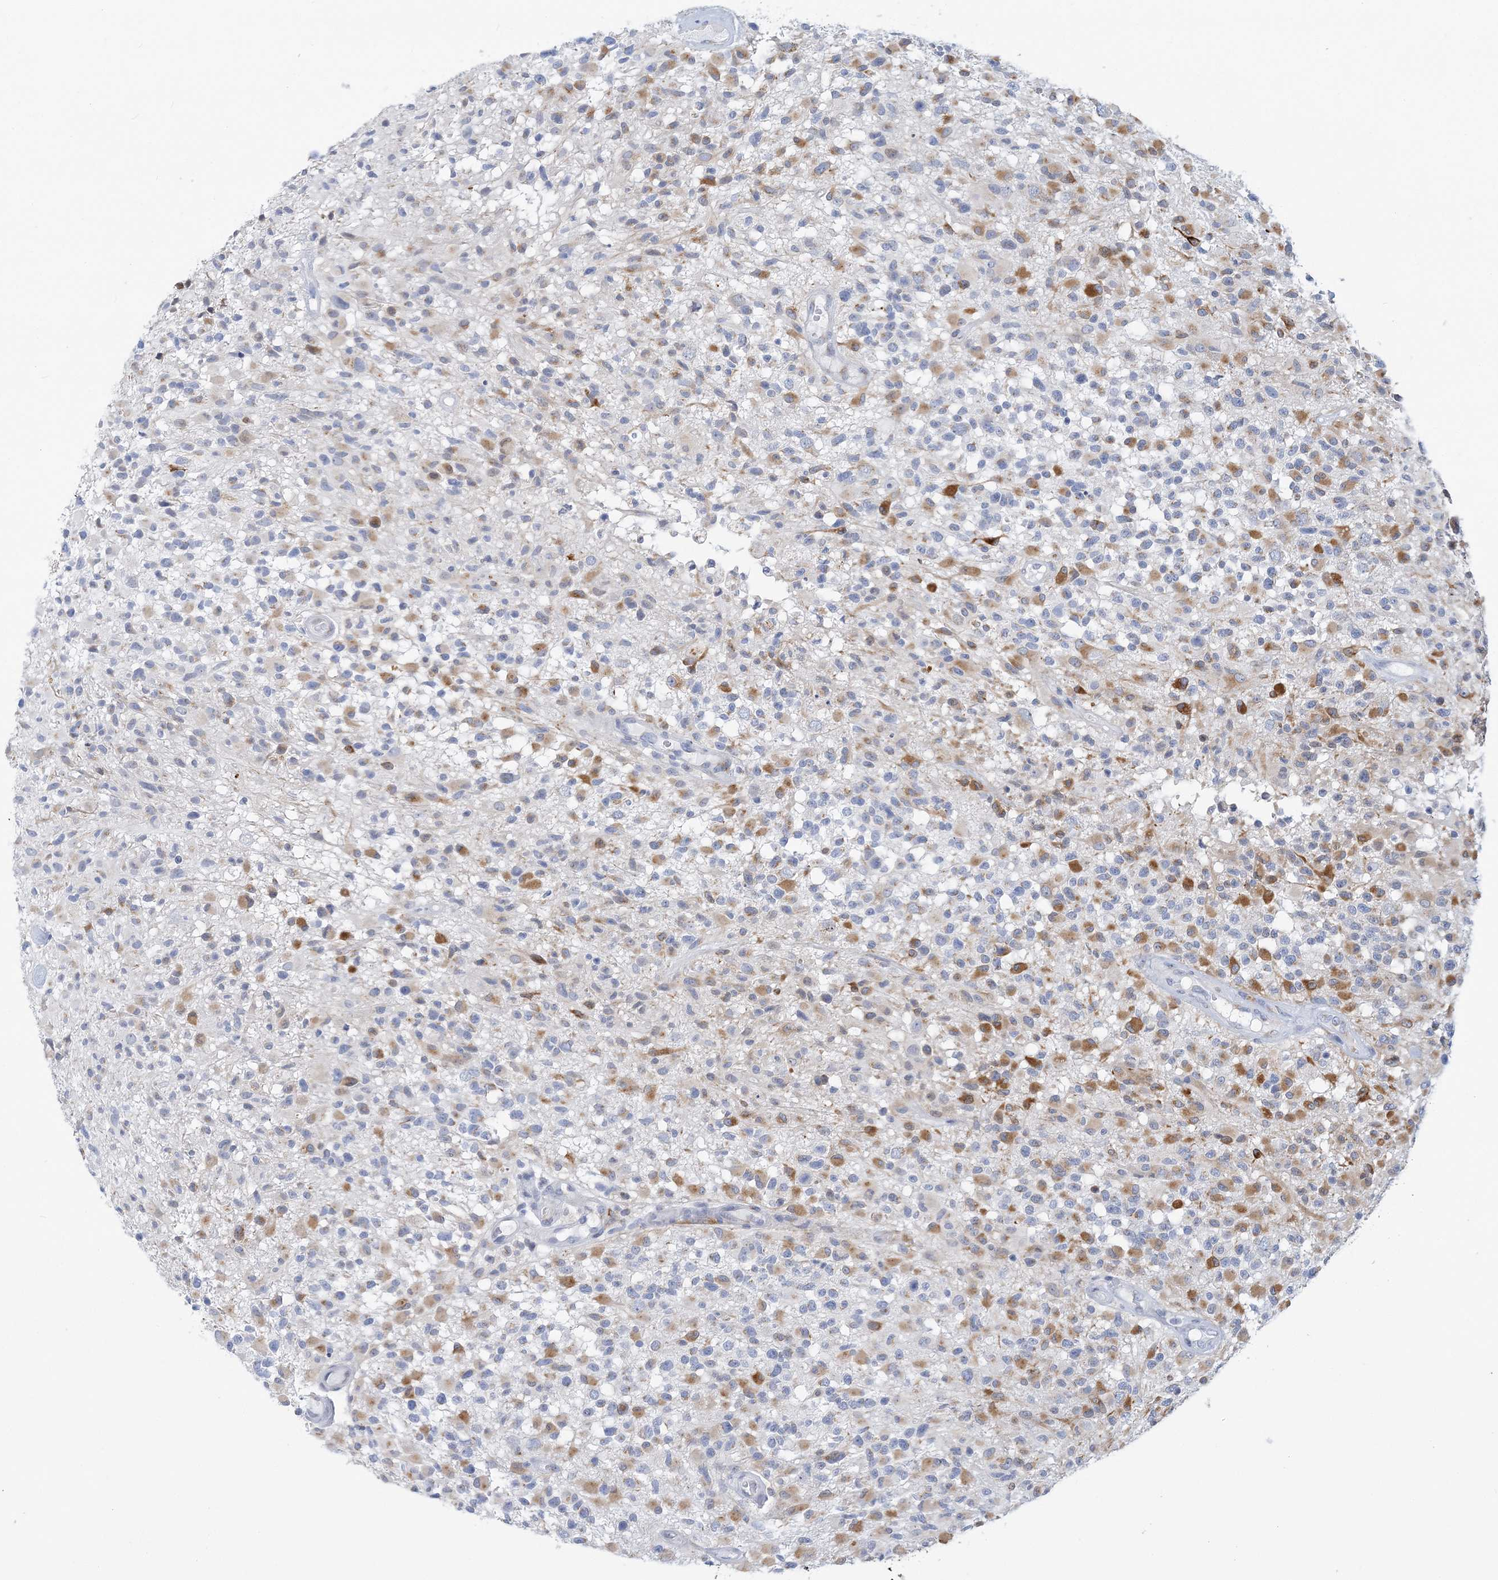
{"staining": {"intensity": "moderate", "quantity": "<25%", "location": "cytoplasmic/membranous"}, "tissue": "glioma", "cell_type": "Tumor cells", "image_type": "cancer", "snomed": [{"axis": "morphology", "description": "Glioma, malignant, High grade"}, {"axis": "morphology", "description": "Glioblastoma, NOS"}, {"axis": "topography", "description": "Brain"}], "caption": "The histopathology image exhibits immunohistochemical staining of glioblastoma. There is moderate cytoplasmic/membranous positivity is present in about <25% of tumor cells.", "gene": "PLEKHG4B", "patient": {"sex": "male", "age": 60}}